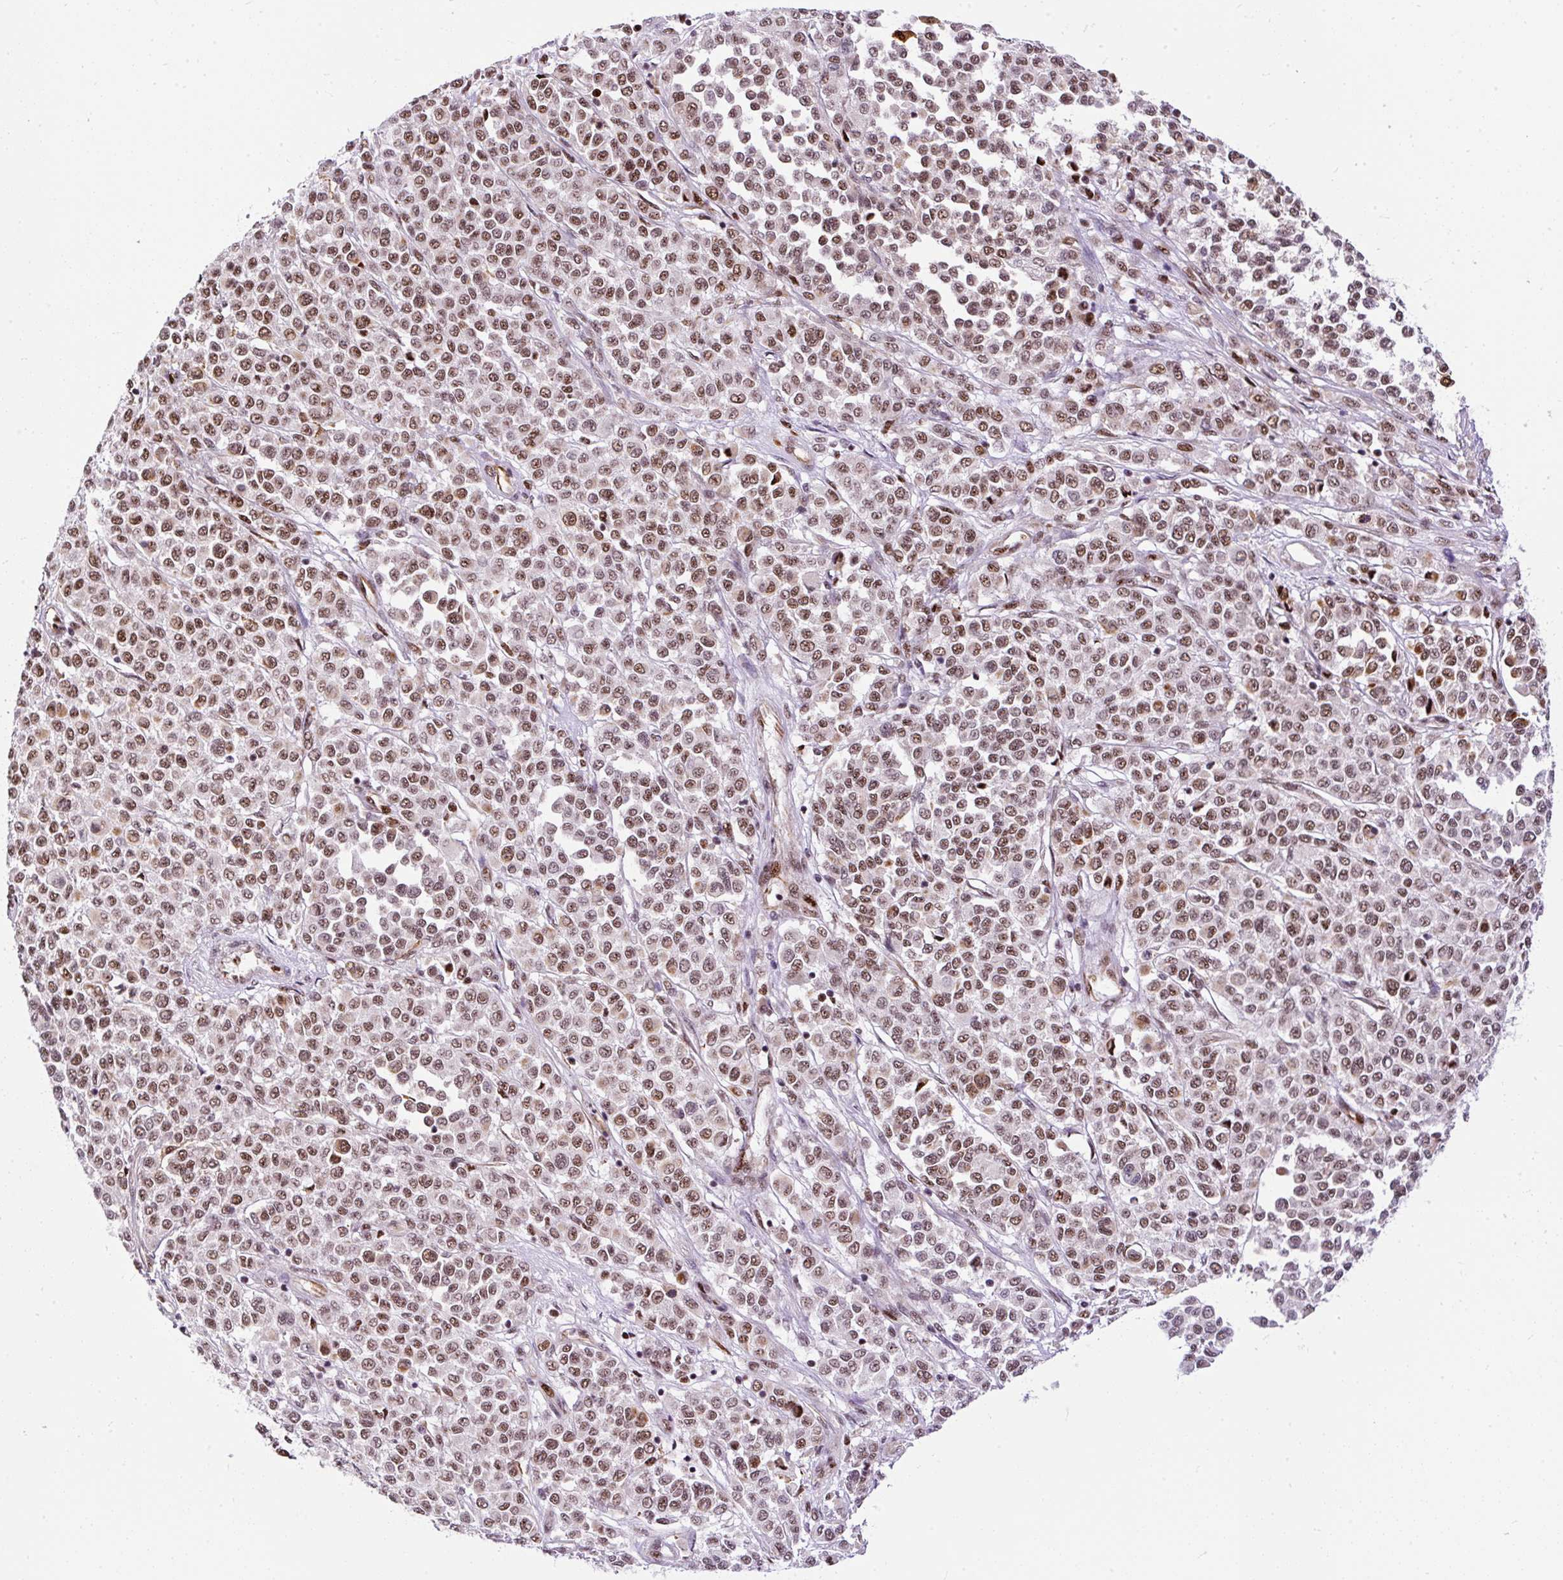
{"staining": {"intensity": "moderate", "quantity": ">75%", "location": "nuclear"}, "tissue": "melanoma", "cell_type": "Tumor cells", "image_type": "cancer", "snomed": [{"axis": "morphology", "description": "Malignant melanoma, Metastatic site"}, {"axis": "topography", "description": "Pancreas"}], "caption": "Brown immunohistochemical staining in human malignant melanoma (metastatic site) exhibits moderate nuclear expression in approximately >75% of tumor cells.", "gene": "LUC7L2", "patient": {"sex": "female", "age": 30}}